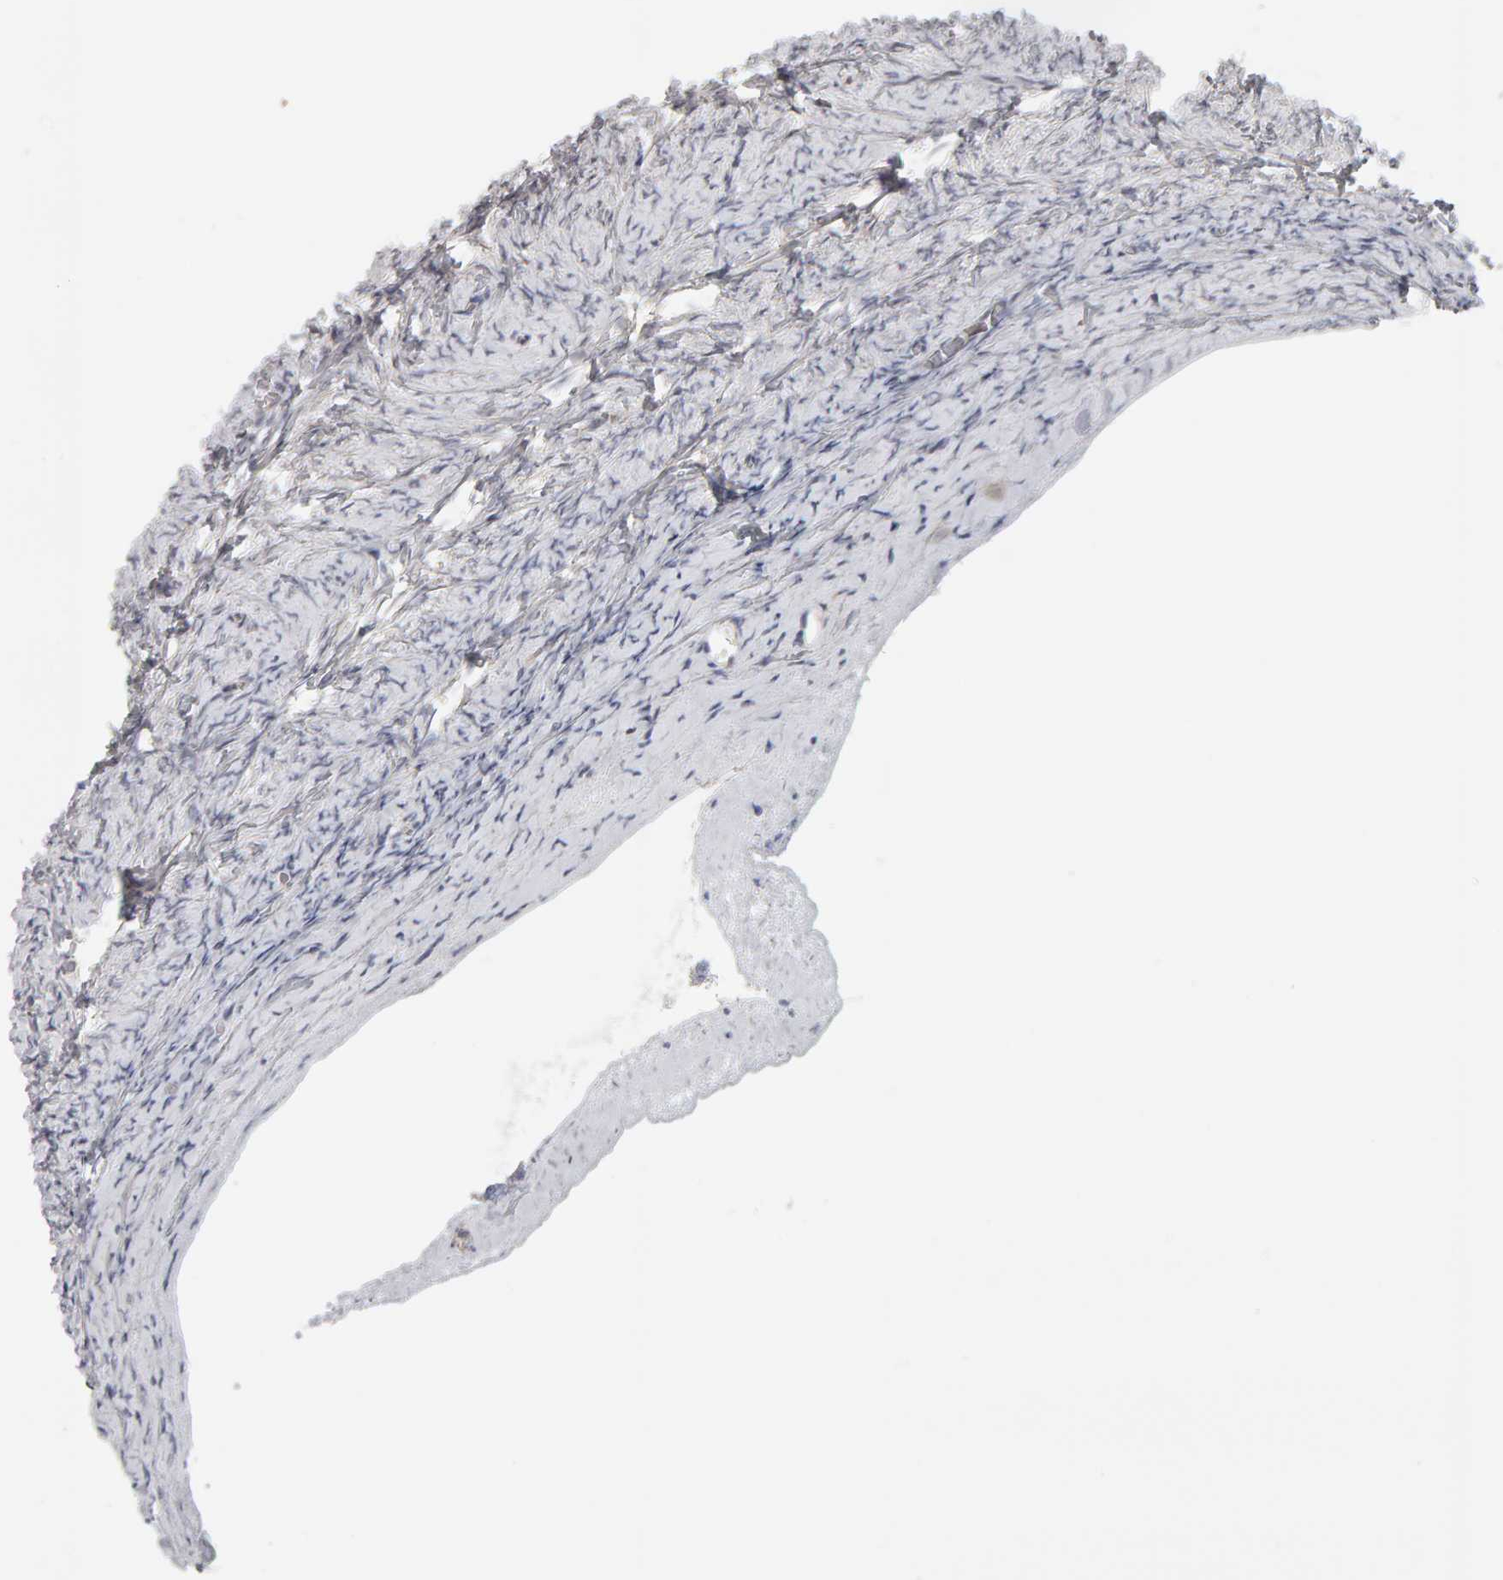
{"staining": {"intensity": "negative", "quantity": "none", "location": "none"}, "tissue": "ovary", "cell_type": "Ovarian stroma cells", "image_type": "normal", "snomed": [{"axis": "morphology", "description": "Normal tissue, NOS"}, {"axis": "topography", "description": "Ovary"}], "caption": "Immunohistochemistry image of benign human ovary stained for a protein (brown), which demonstrates no staining in ovarian stroma cells.", "gene": "MSRA", "patient": {"sex": "female", "age": 27}}